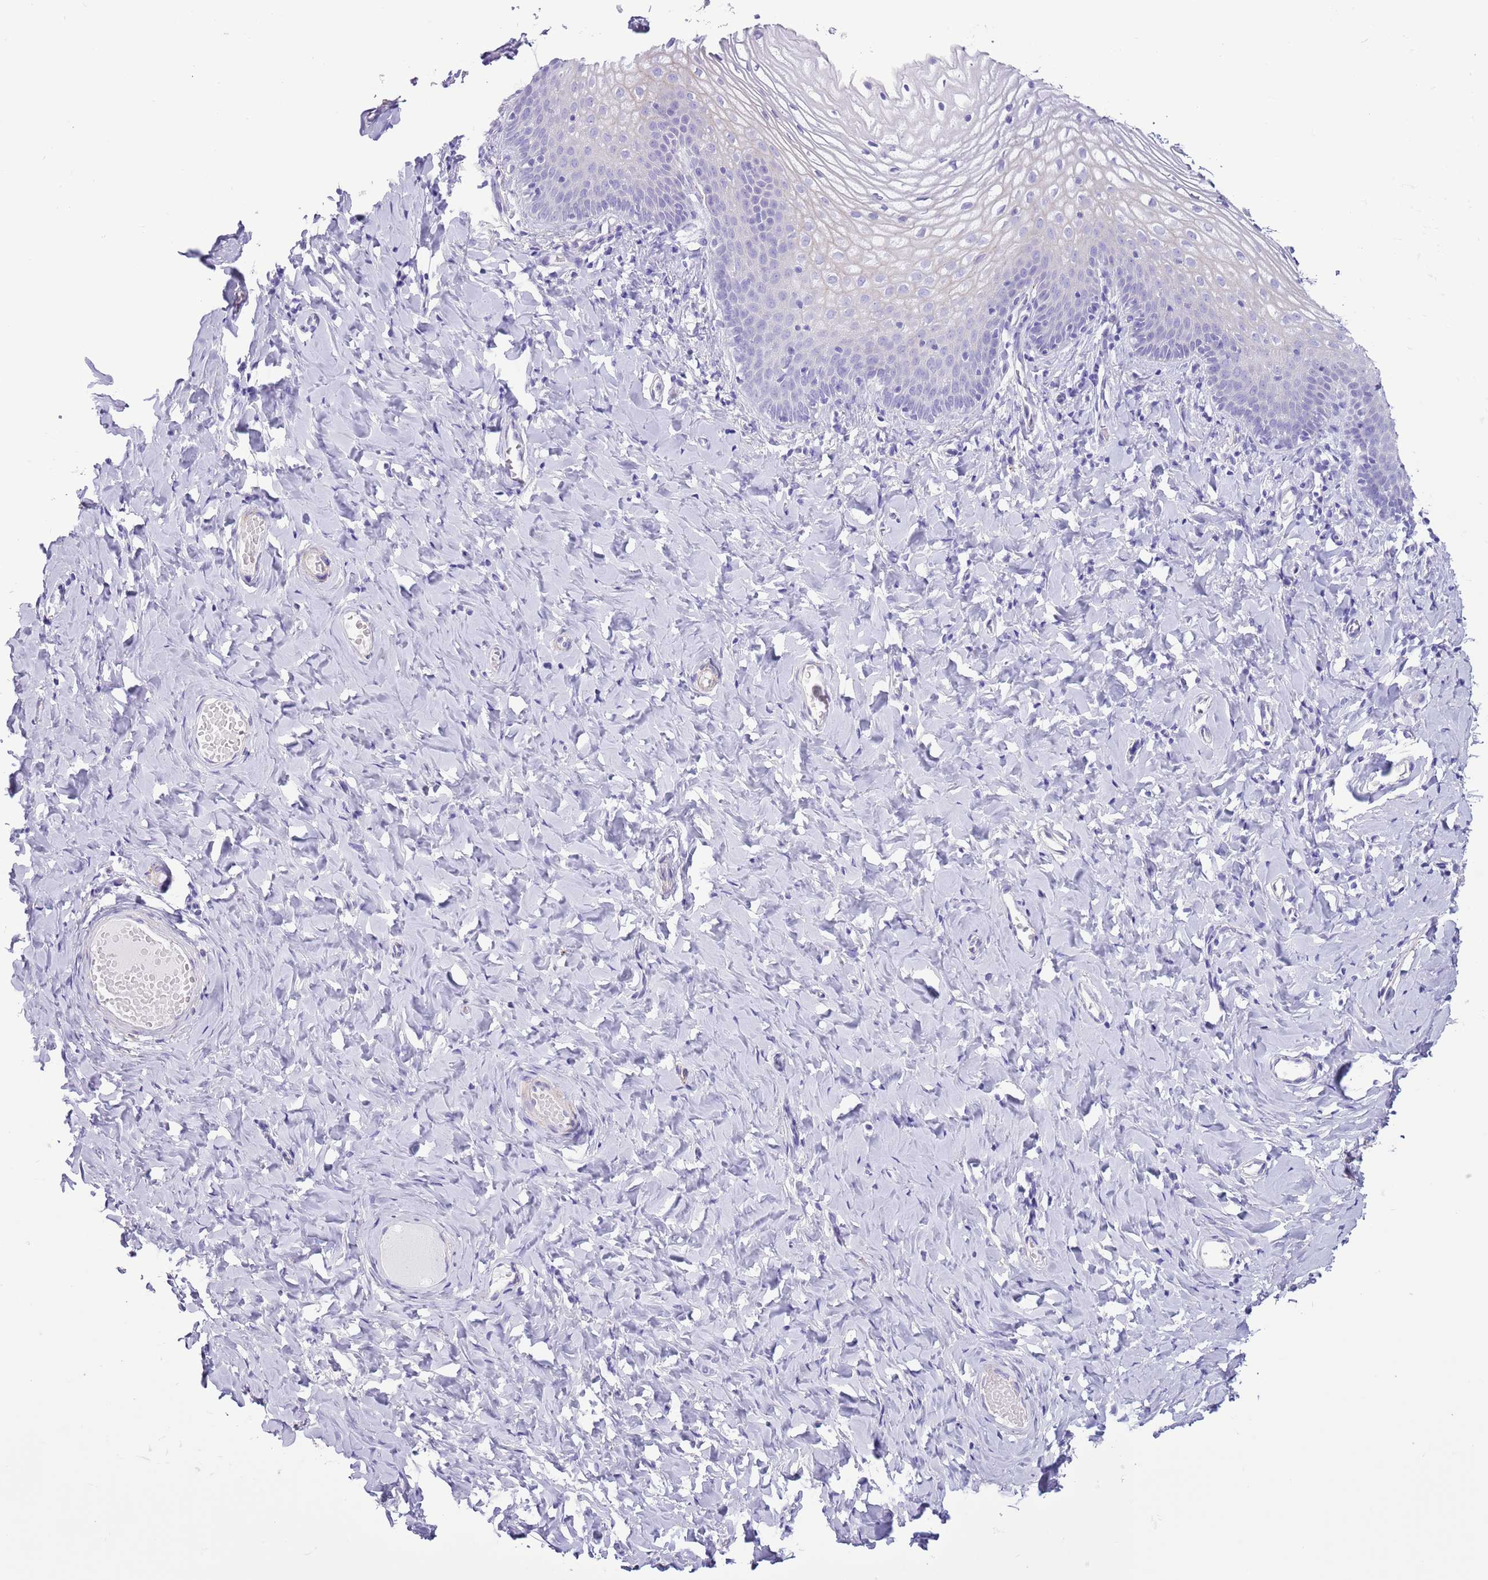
{"staining": {"intensity": "negative", "quantity": "none", "location": "none"}, "tissue": "vagina", "cell_type": "Squamous epithelial cells", "image_type": "normal", "snomed": [{"axis": "morphology", "description": "Normal tissue, NOS"}, {"axis": "topography", "description": "Vagina"}], "caption": "A high-resolution photomicrograph shows IHC staining of unremarkable vagina, which shows no significant expression in squamous epithelial cells.", "gene": "SLC7A14", "patient": {"sex": "female", "age": 60}}